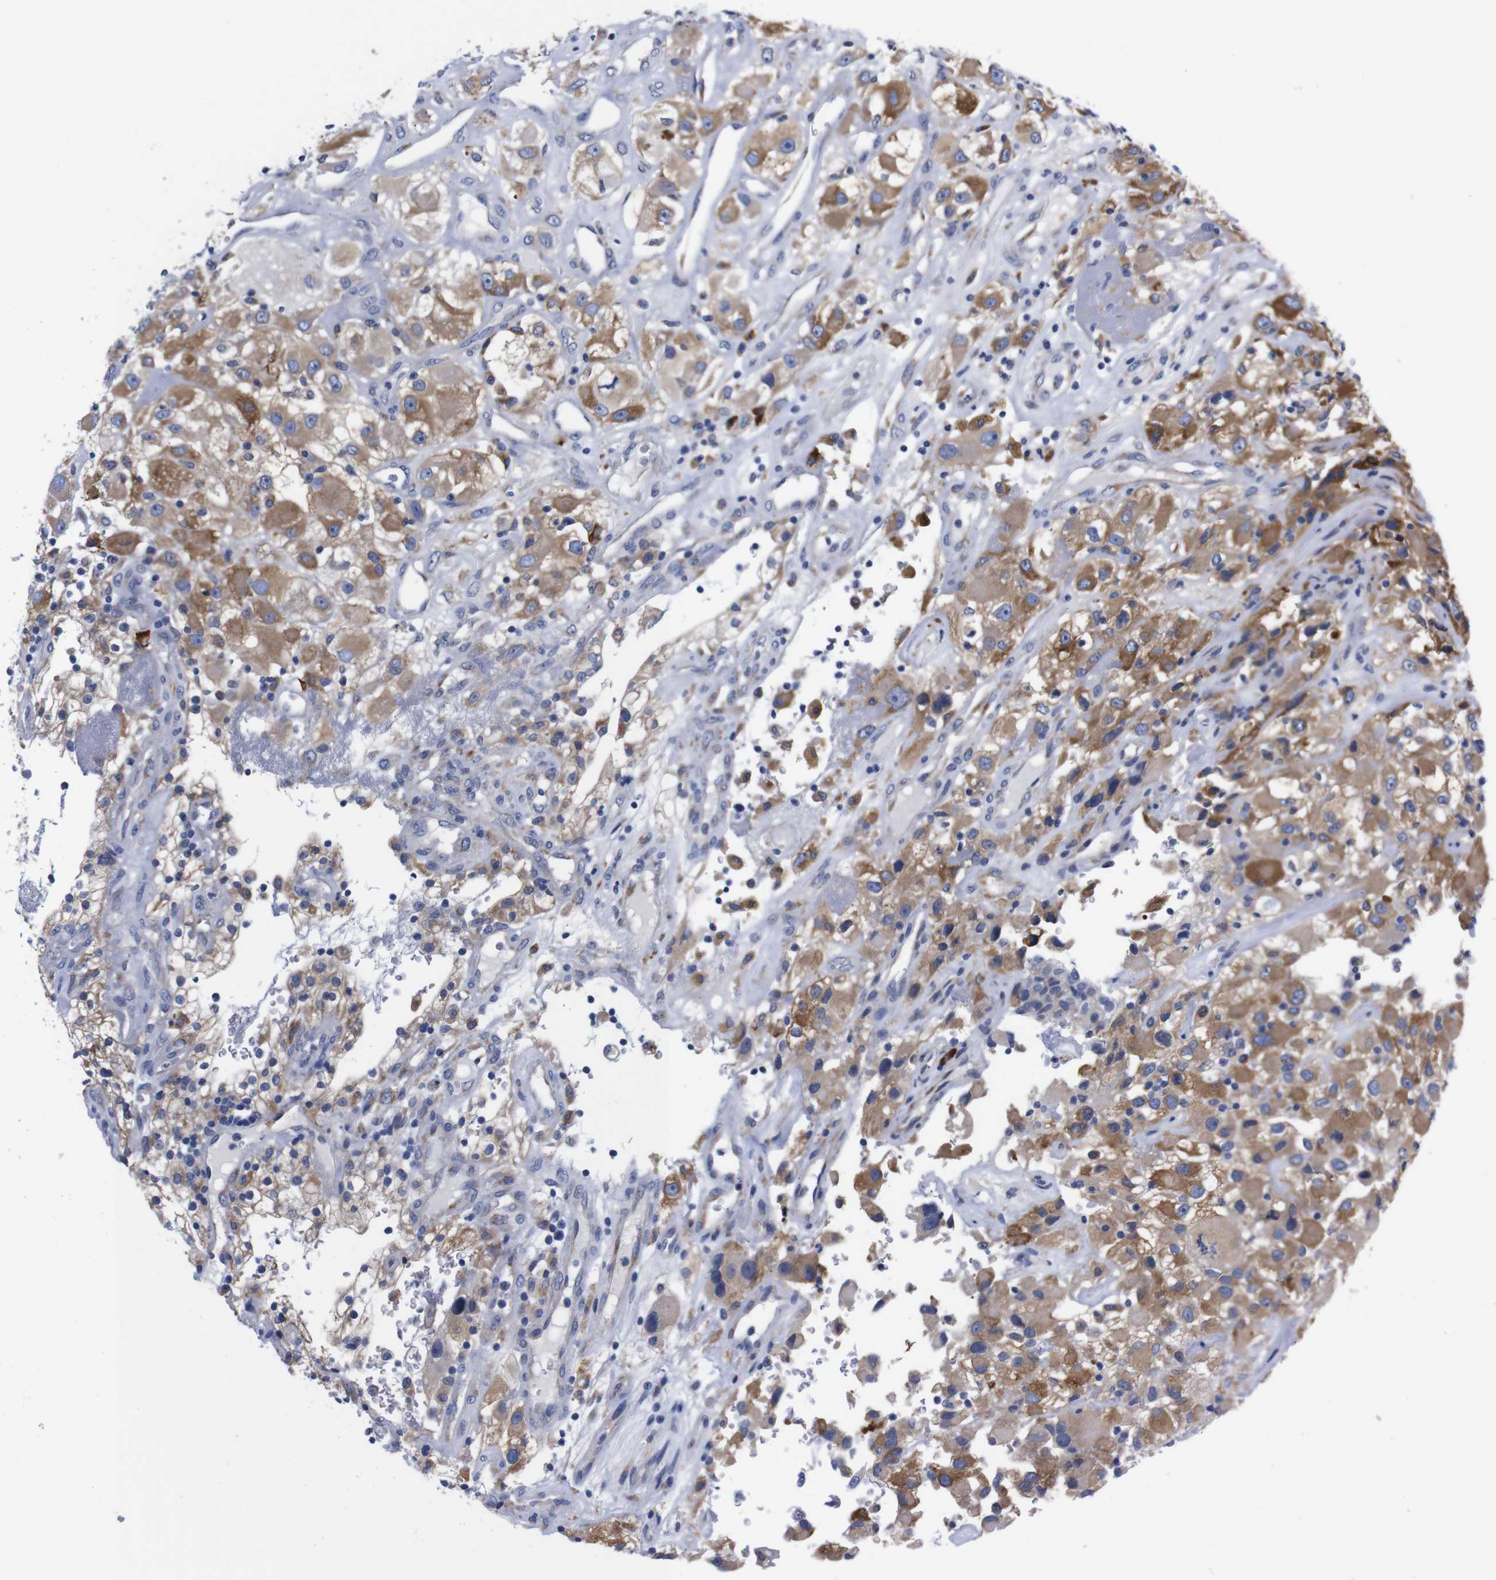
{"staining": {"intensity": "moderate", "quantity": "25%-75%", "location": "cytoplasmic/membranous"}, "tissue": "renal cancer", "cell_type": "Tumor cells", "image_type": "cancer", "snomed": [{"axis": "morphology", "description": "Adenocarcinoma, NOS"}, {"axis": "topography", "description": "Kidney"}], "caption": "An image of adenocarcinoma (renal) stained for a protein displays moderate cytoplasmic/membranous brown staining in tumor cells. (Brightfield microscopy of DAB IHC at high magnification).", "gene": "NEBL", "patient": {"sex": "female", "age": 52}}